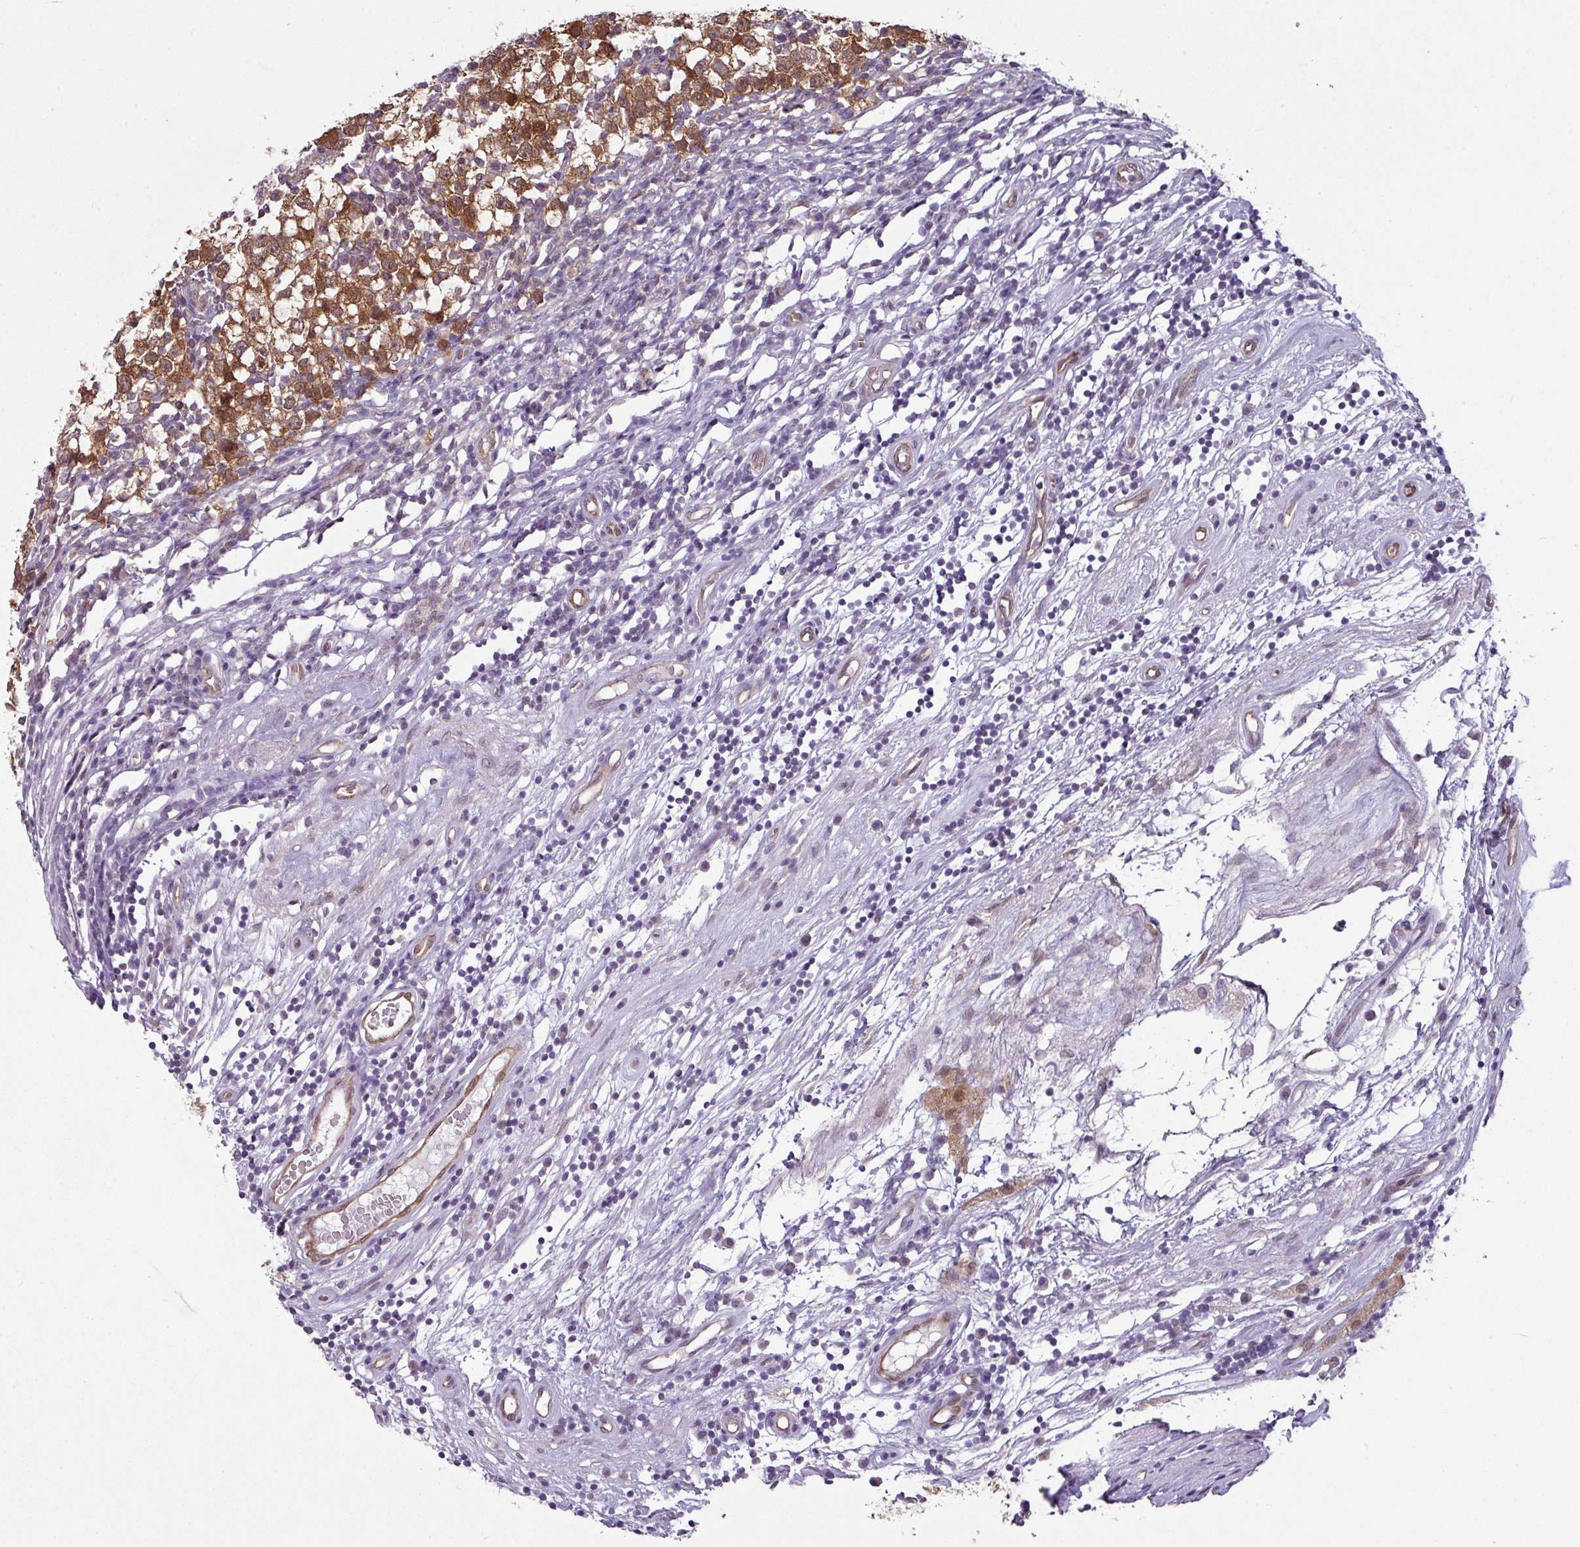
{"staining": {"intensity": "moderate", "quantity": ">75%", "location": "cytoplasmic/membranous"}, "tissue": "testis cancer", "cell_type": "Tumor cells", "image_type": "cancer", "snomed": [{"axis": "morphology", "description": "Seminoma, NOS"}, {"axis": "topography", "description": "Testis"}], "caption": "Brown immunohistochemical staining in human testis cancer exhibits moderate cytoplasmic/membranous positivity in about >75% of tumor cells.", "gene": "TTLL12", "patient": {"sex": "male", "age": 65}}